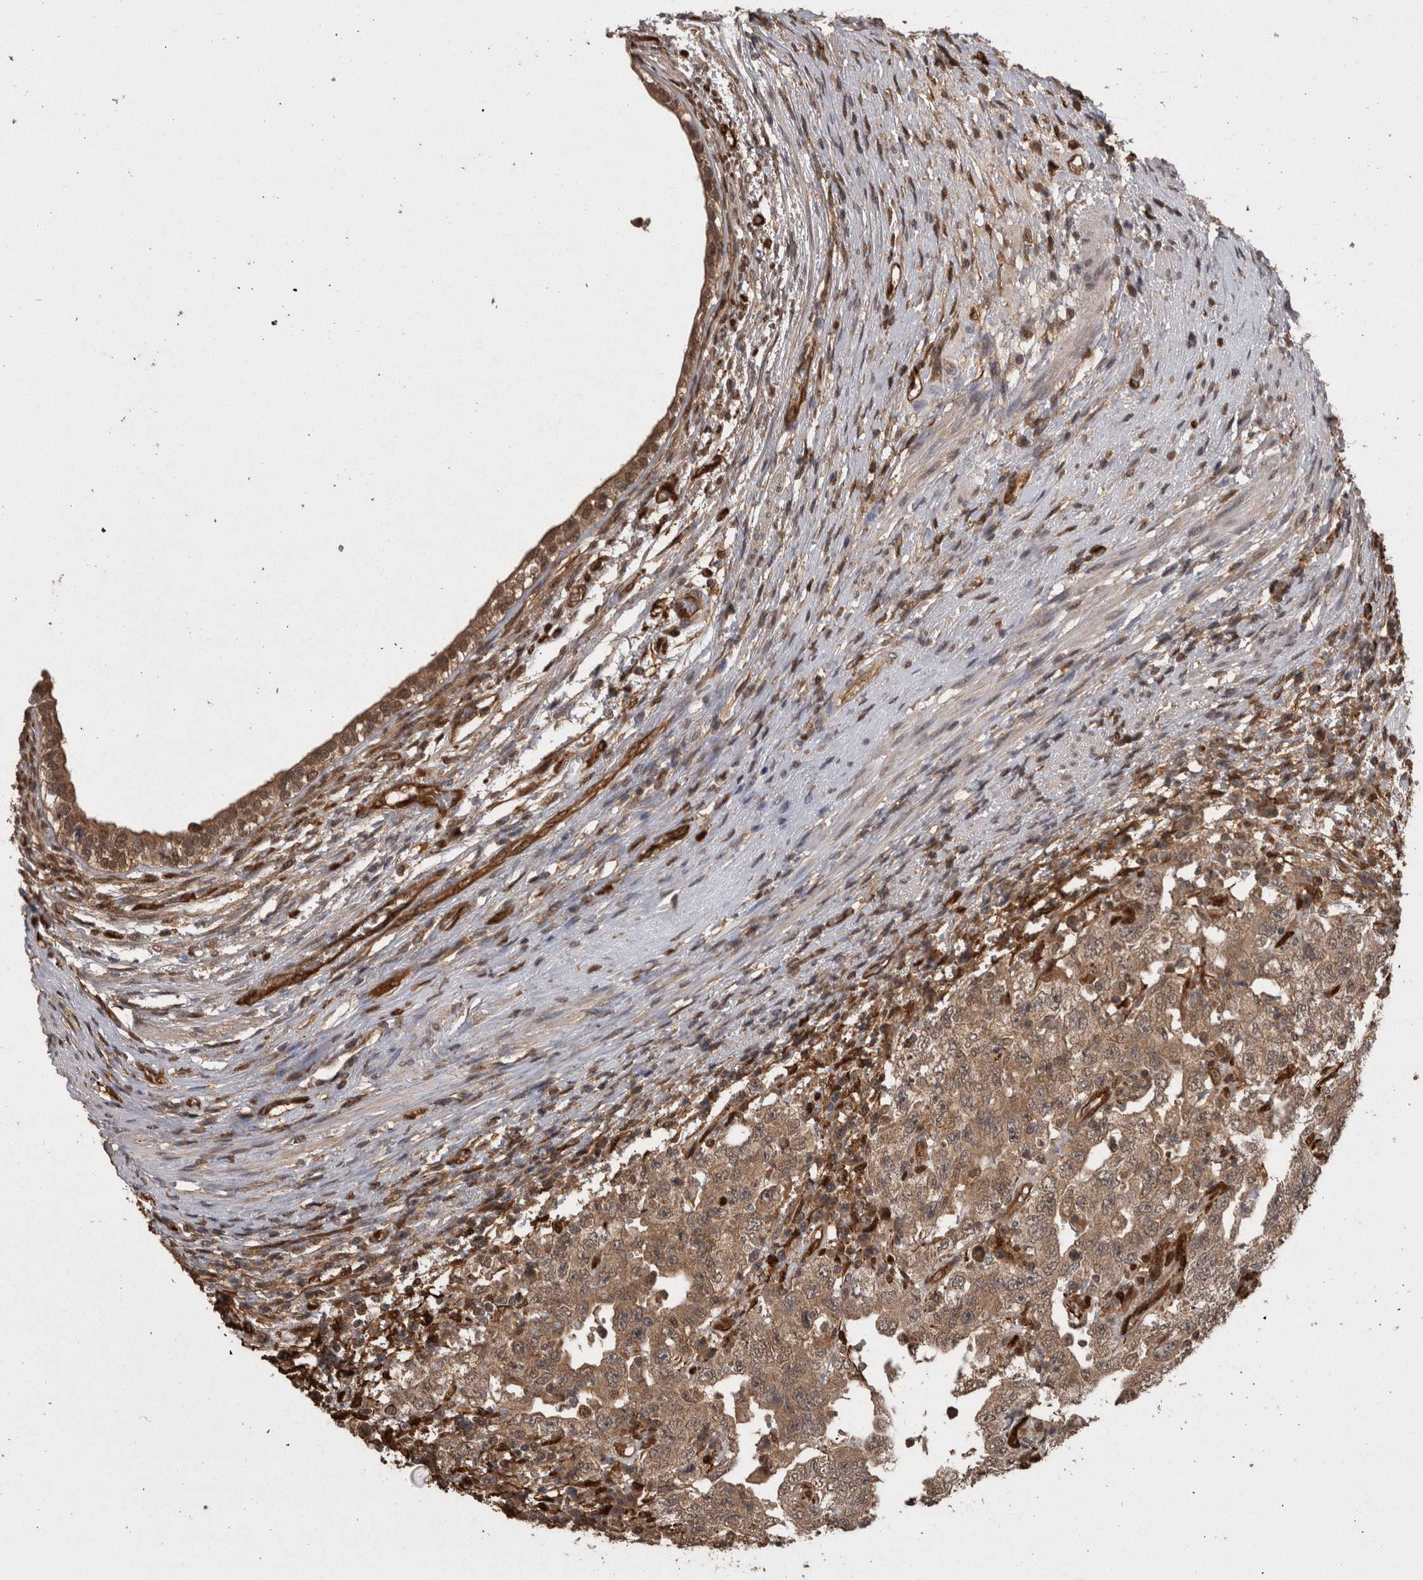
{"staining": {"intensity": "weak", "quantity": ">75%", "location": "cytoplasmic/membranous"}, "tissue": "testis cancer", "cell_type": "Tumor cells", "image_type": "cancer", "snomed": [{"axis": "morphology", "description": "Carcinoma, Embryonal, NOS"}, {"axis": "topography", "description": "Testis"}], "caption": "Immunohistochemical staining of human embryonal carcinoma (testis) reveals weak cytoplasmic/membranous protein expression in approximately >75% of tumor cells.", "gene": "LXN", "patient": {"sex": "male", "age": 26}}